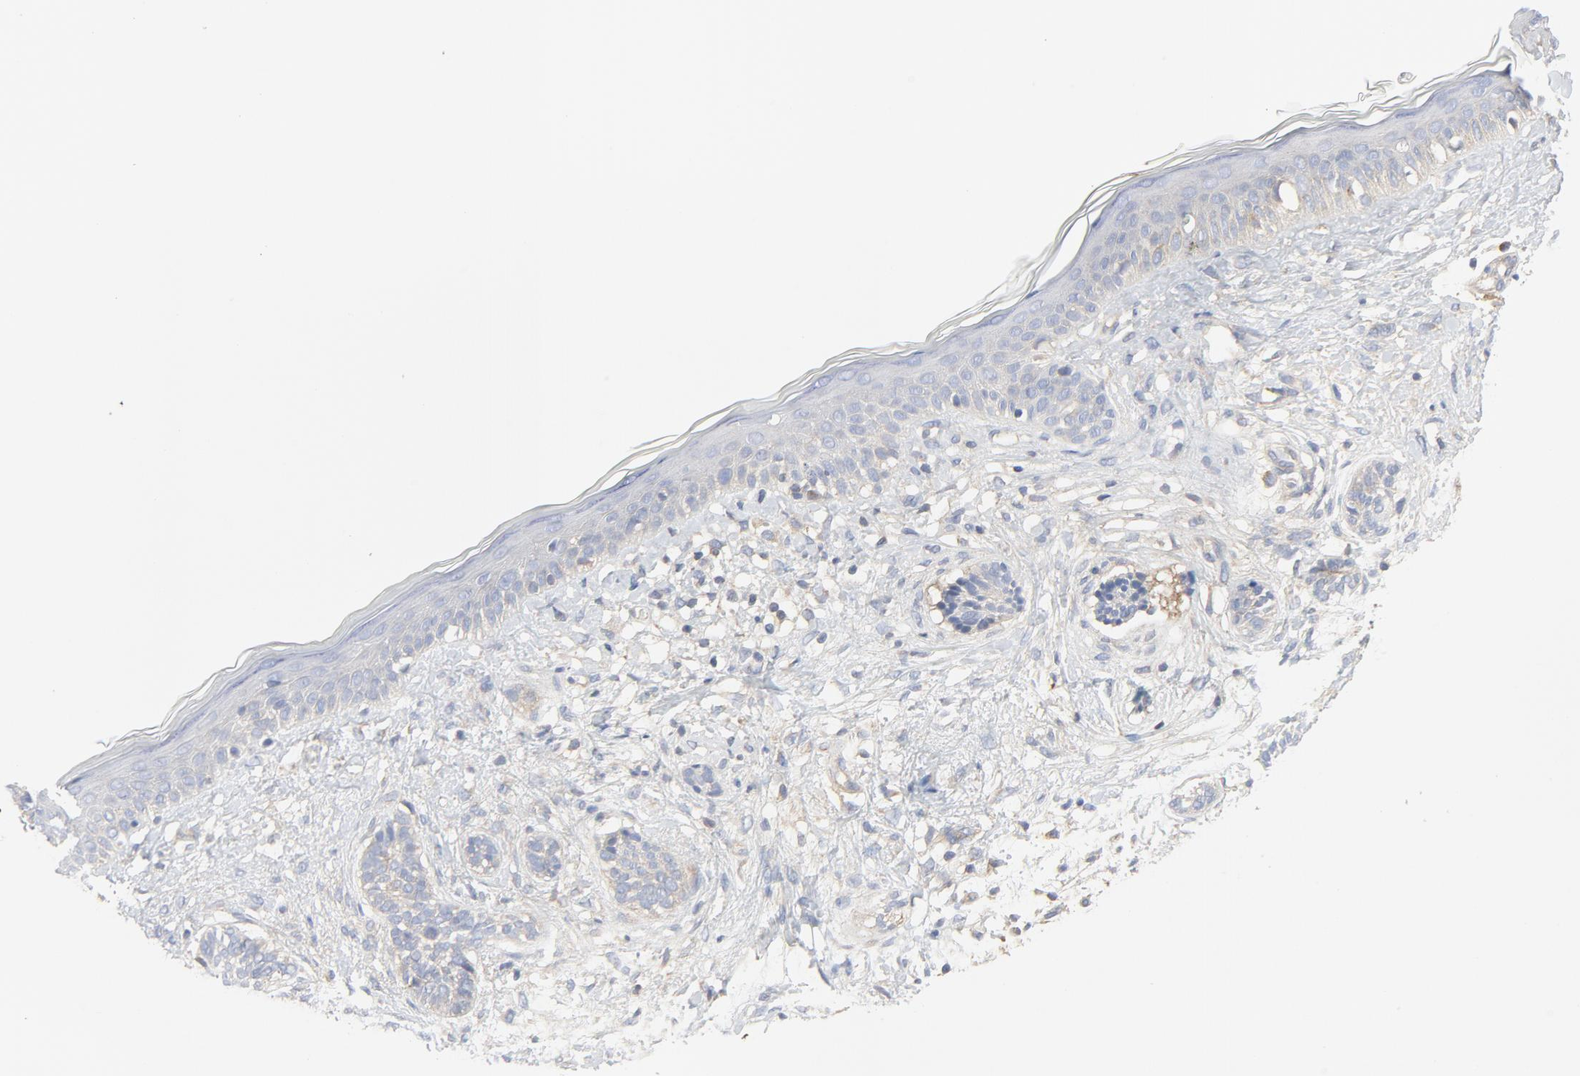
{"staining": {"intensity": "weak", "quantity": "25%-75%", "location": "cytoplasmic/membranous"}, "tissue": "skin cancer", "cell_type": "Tumor cells", "image_type": "cancer", "snomed": [{"axis": "morphology", "description": "Normal tissue, NOS"}, {"axis": "morphology", "description": "Basal cell carcinoma"}, {"axis": "topography", "description": "Skin"}], "caption": "IHC photomicrograph of human skin basal cell carcinoma stained for a protein (brown), which exhibits low levels of weak cytoplasmic/membranous expression in approximately 25%-75% of tumor cells.", "gene": "RABEP1", "patient": {"sex": "male", "age": 63}}